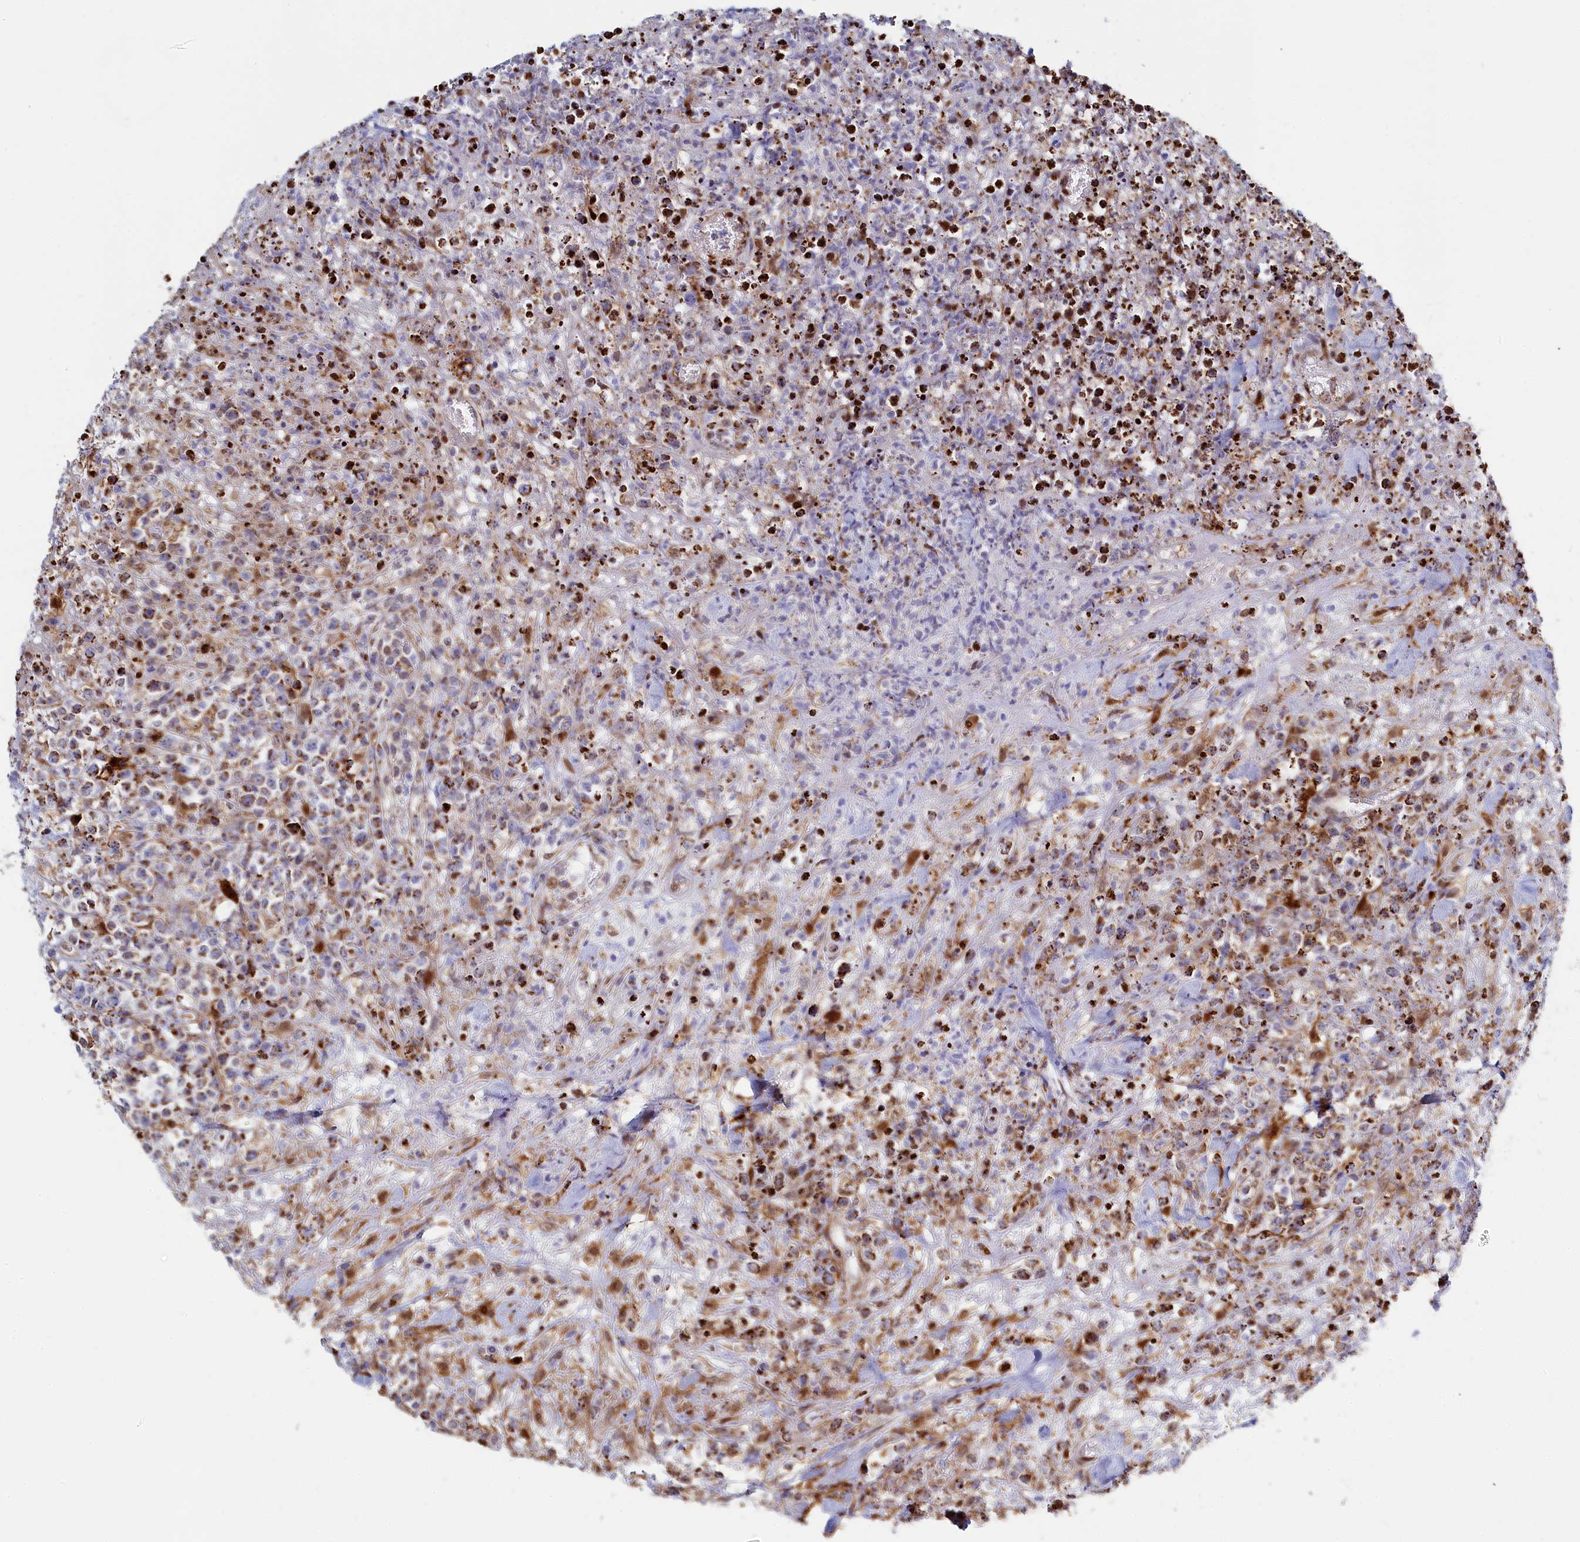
{"staining": {"intensity": "moderate", "quantity": "25%-75%", "location": "cytoplasmic/membranous"}, "tissue": "lymphoma", "cell_type": "Tumor cells", "image_type": "cancer", "snomed": [{"axis": "morphology", "description": "Malignant lymphoma, non-Hodgkin's type, High grade"}, {"axis": "topography", "description": "Colon"}], "caption": "This micrograph reveals malignant lymphoma, non-Hodgkin's type (high-grade) stained with immunohistochemistry to label a protein in brown. The cytoplasmic/membranous of tumor cells show moderate positivity for the protein. Nuclei are counter-stained blue.", "gene": "HDGFL3", "patient": {"sex": "female", "age": 53}}